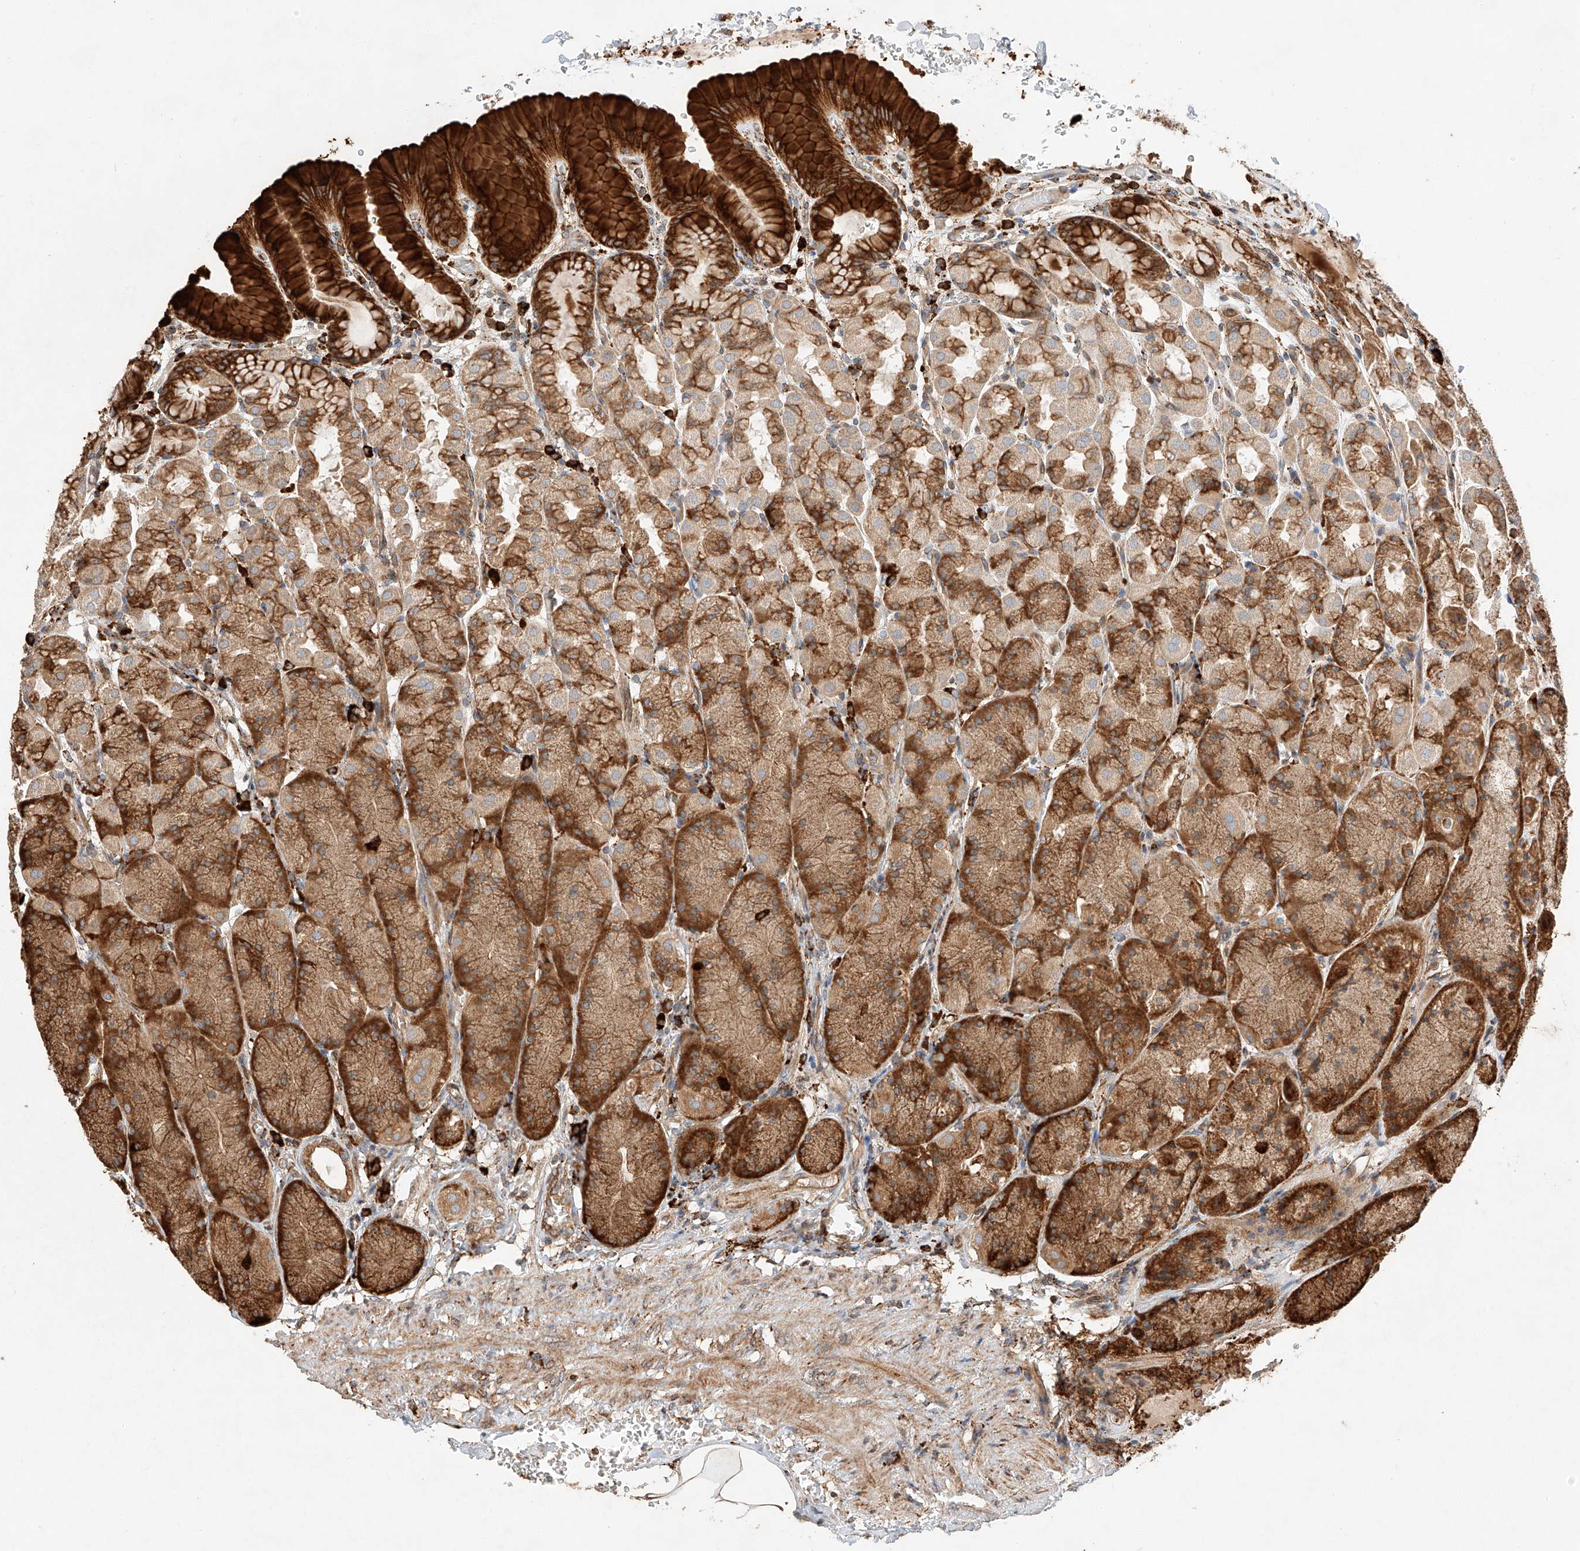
{"staining": {"intensity": "strong", "quantity": ">75%", "location": "cytoplasmic/membranous"}, "tissue": "stomach", "cell_type": "Glandular cells", "image_type": "normal", "snomed": [{"axis": "morphology", "description": "Normal tissue, NOS"}, {"axis": "topography", "description": "Stomach"}], "caption": "Protein expression analysis of unremarkable stomach shows strong cytoplasmic/membranous positivity in about >75% of glandular cells. Using DAB (brown) and hematoxylin (blue) stains, captured at high magnification using brightfield microscopy.", "gene": "ZNF84", "patient": {"sex": "male", "age": 42}}